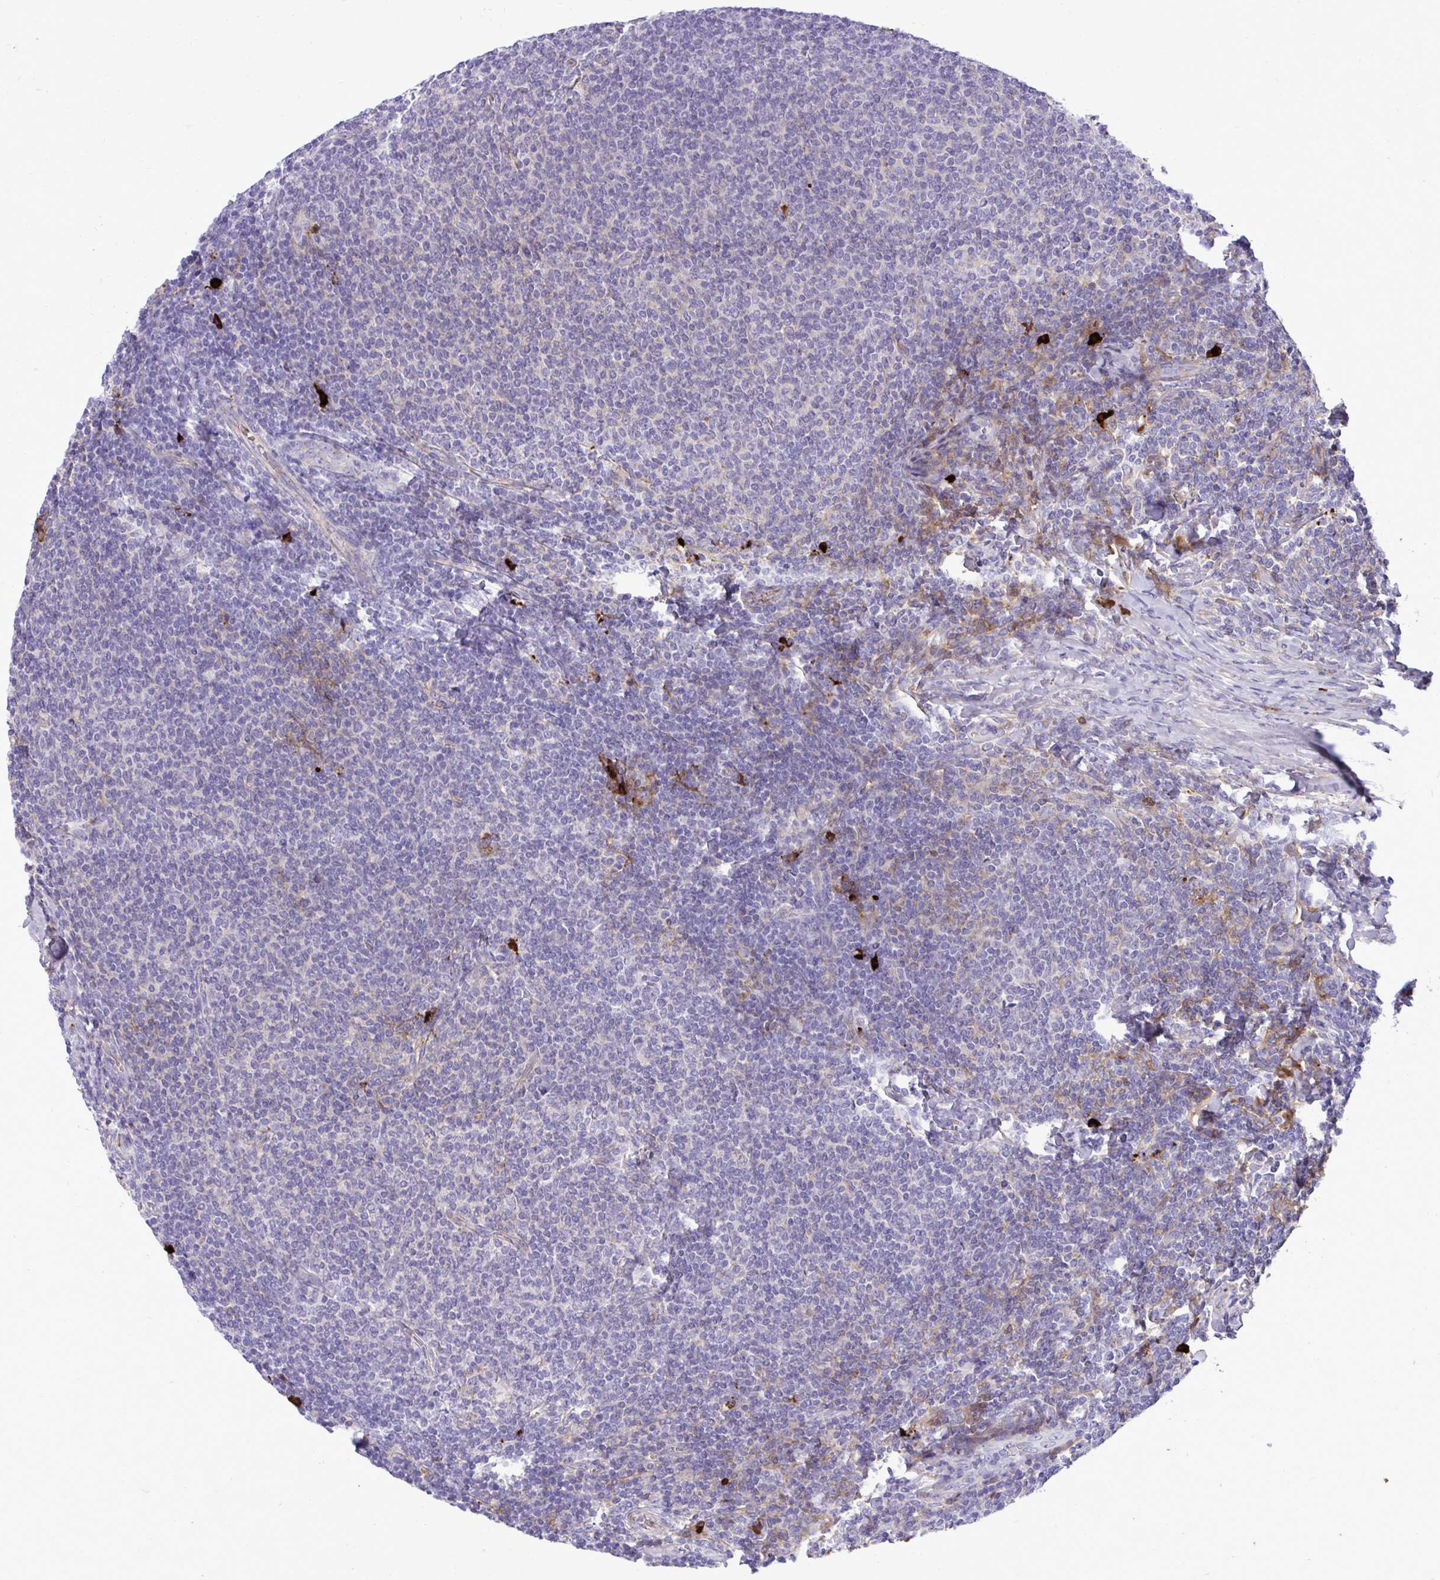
{"staining": {"intensity": "negative", "quantity": "none", "location": "none"}, "tissue": "lymphoma", "cell_type": "Tumor cells", "image_type": "cancer", "snomed": [{"axis": "morphology", "description": "Malignant lymphoma, non-Hodgkin's type, Low grade"}, {"axis": "topography", "description": "Lymph node"}], "caption": "Immunohistochemical staining of lymphoma reveals no significant positivity in tumor cells.", "gene": "F2", "patient": {"sex": "male", "age": 52}}